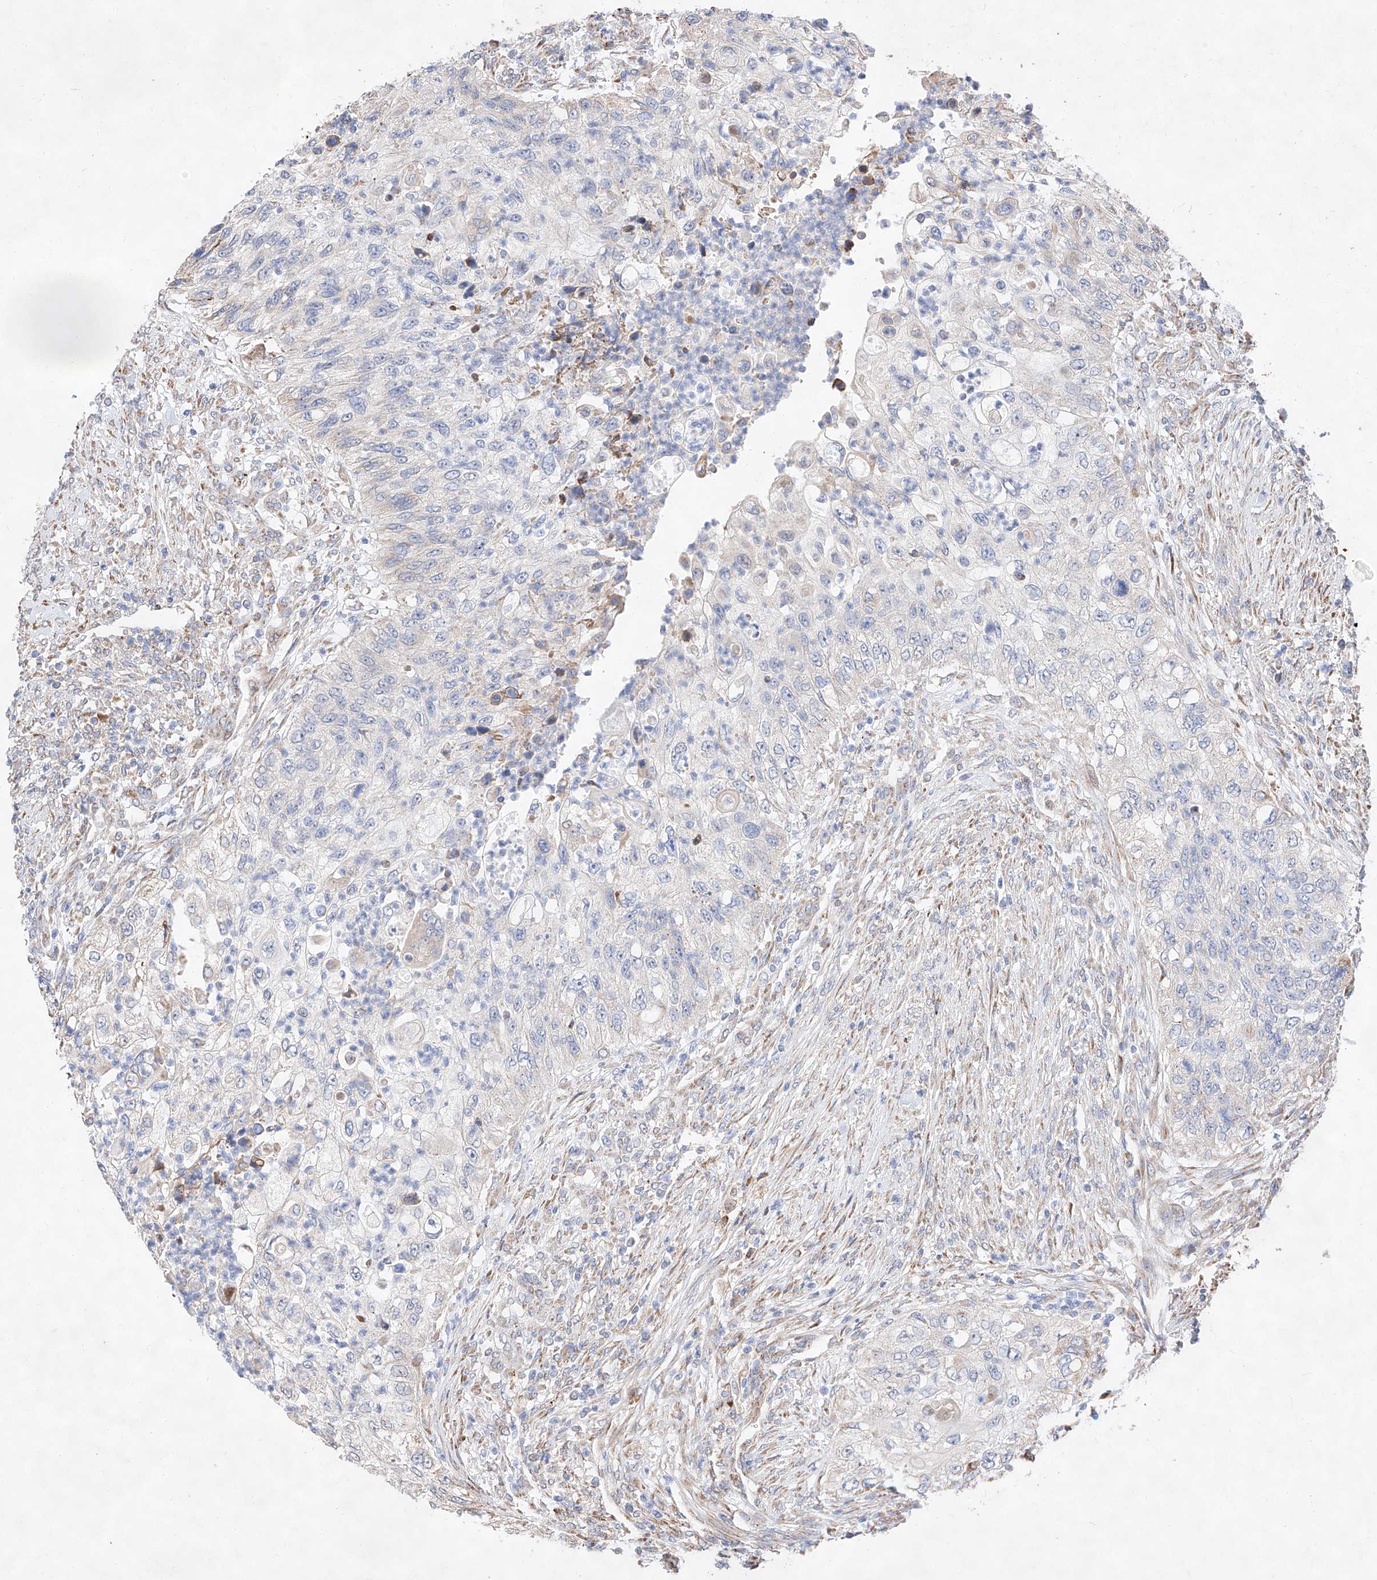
{"staining": {"intensity": "negative", "quantity": "none", "location": "none"}, "tissue": "urothelial cancer", "cell_type": "Tumor cells", "image_type": "cancer", "snomed": [{"axis": "morphology", "description": "Urothelial carcinoma, High grade"}, {"axis": "topography", "description": "Urinary bladder"}], "caption": "Immunohistochemistry histopathology image of neoplastic tissue: urothelial cancer stained with DAB displays no significant protein positivity in tumor cells.", "gene": "ATP9B", "patient": {"sex": "female", "age": 60}}